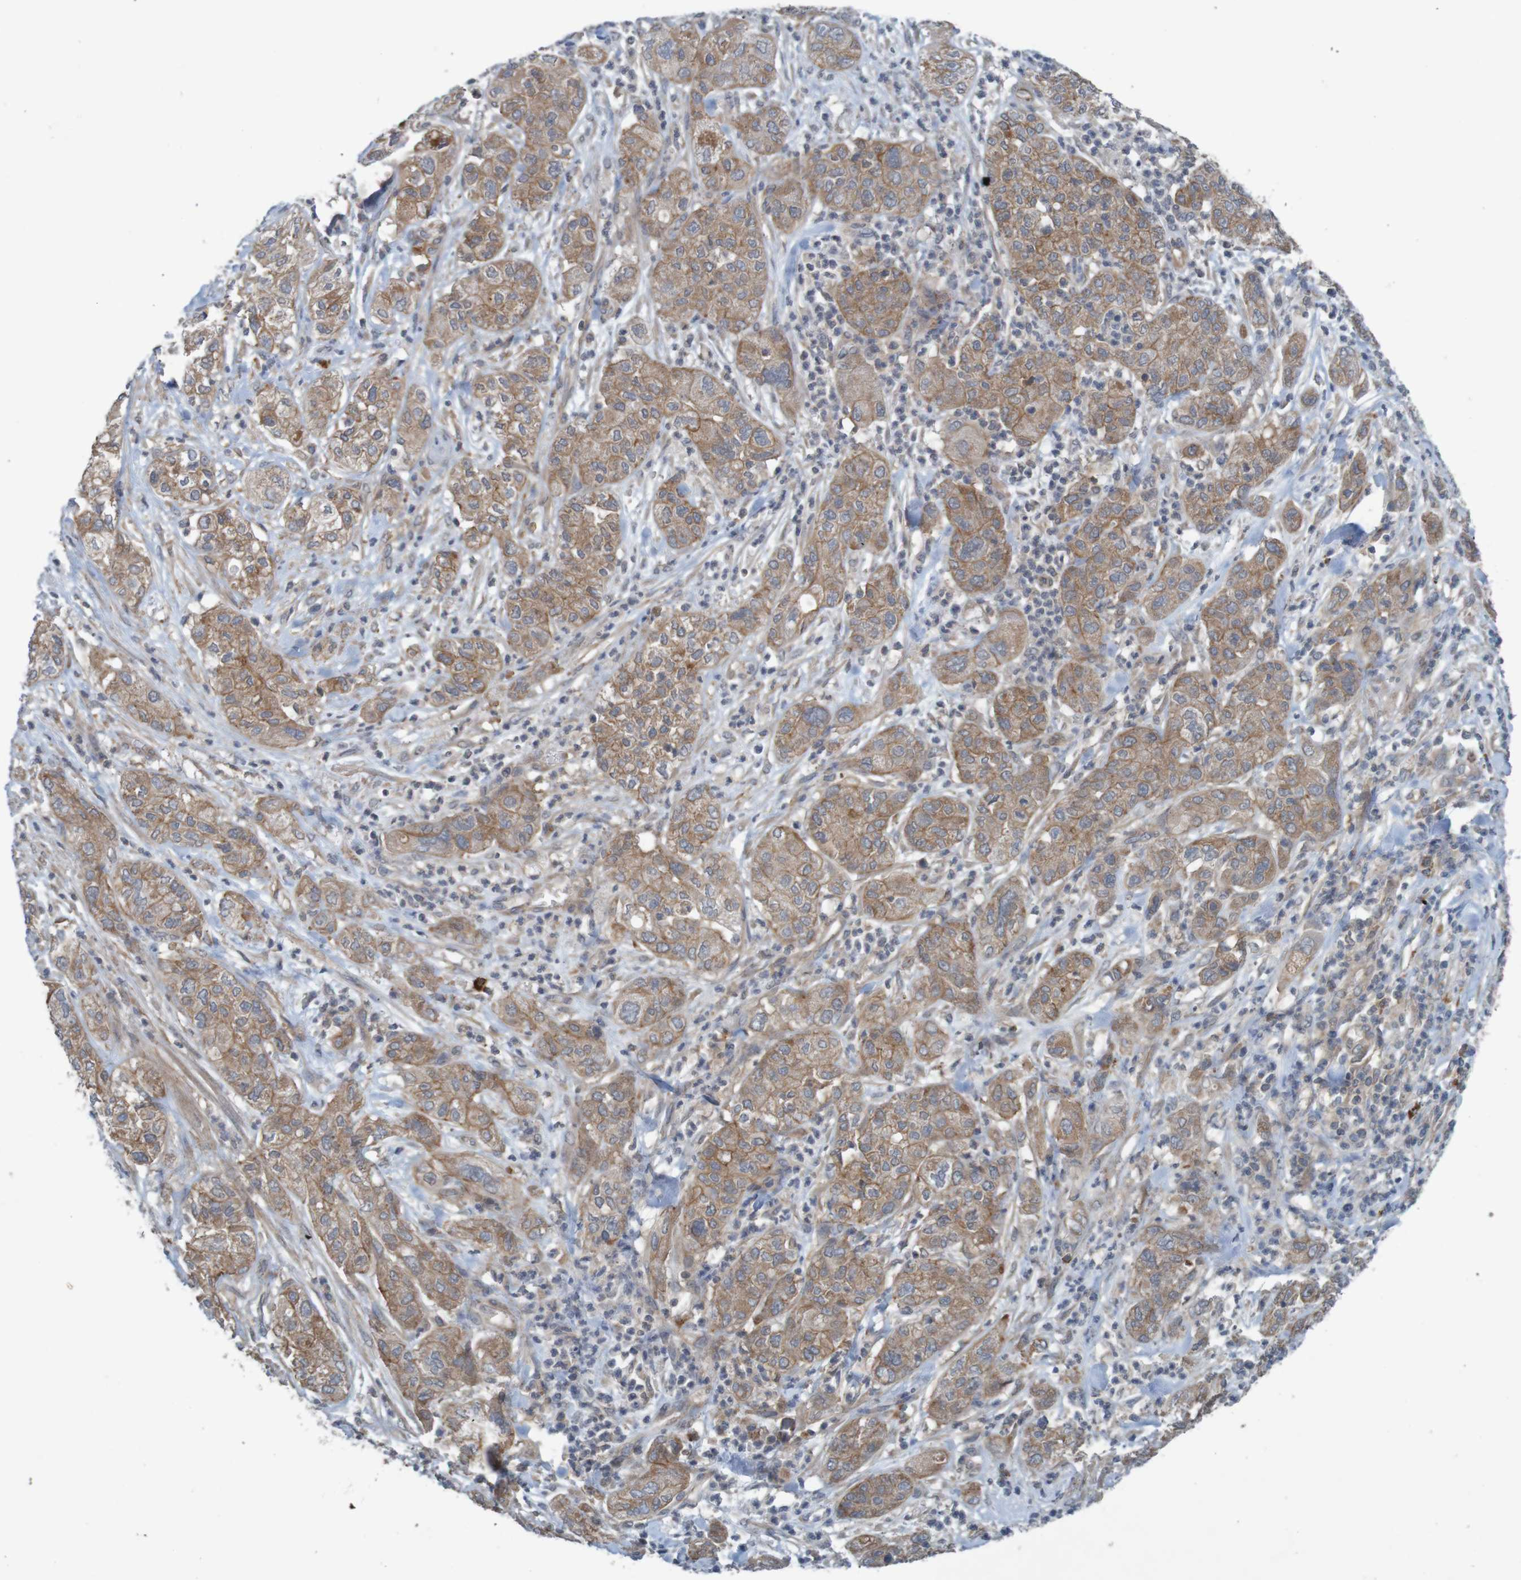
{"staining": {"intensity": "moderate", "quantity": ">75%", "location": "cytoplasmic/membranous"}, "tissue": "pancreatic cancer", "cell_type": "Tumor cells", "image_type": "cancer", "snomed": [{"axis": "morphology", "description": "Adenocarcinoma, NOS"}, {"axis": "topography", "description": "Pancreas"}], "caption": "IHC (DAB (3,3'-diaminobenzidine)) staining of pancreatic cancer reveals moderate cytoplasmic/membranous protein positivity in approximately >75% of tumor cells.", "gene": "B3GAT2", "patient": {"sex": "female", "age": 78}}